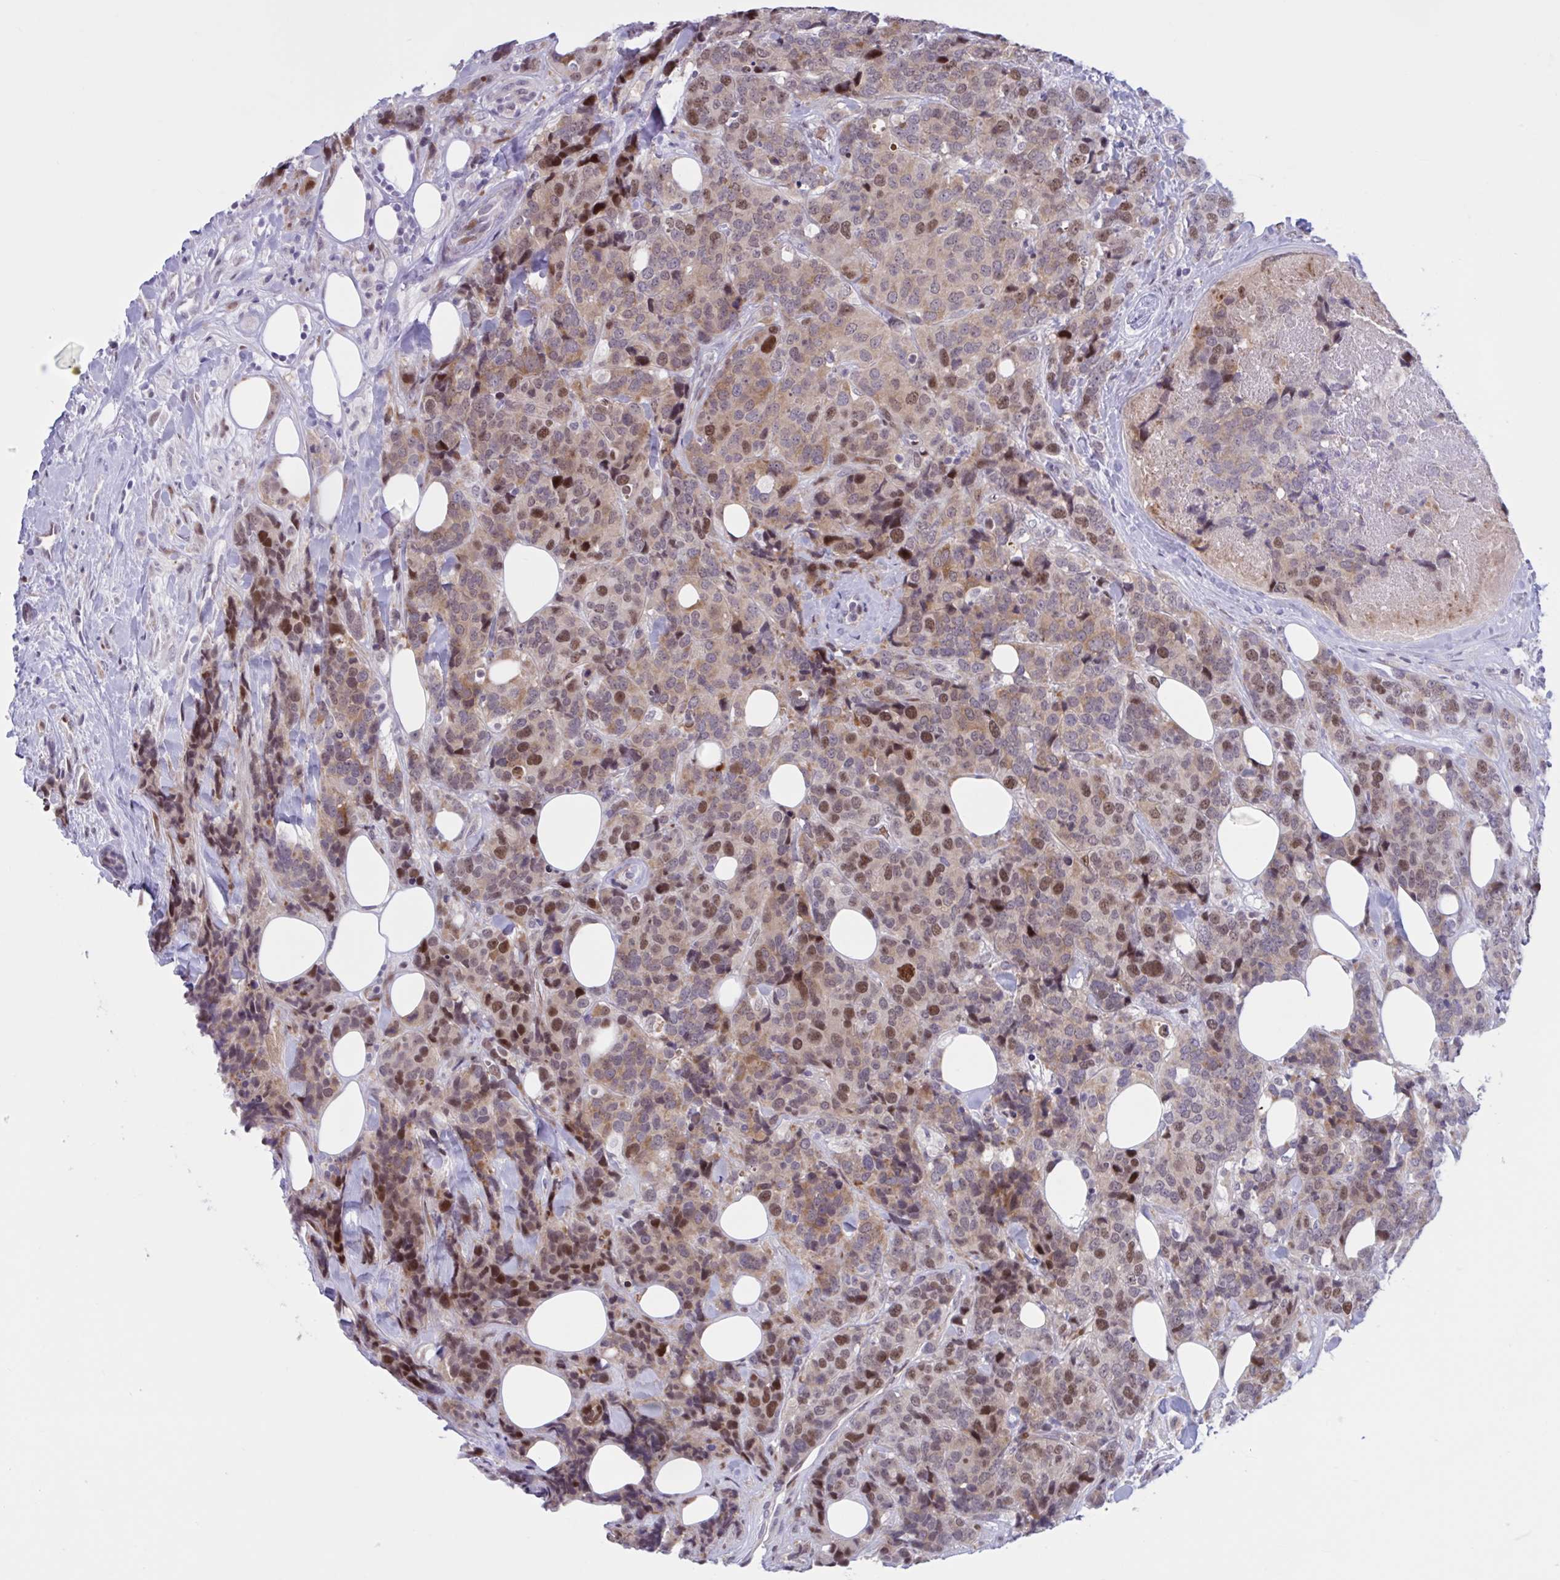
{"staining": {"intensity": "moderate", "quantity": ">75%", "location": "cytoplasmic/membranous,nuclear"}, "tissue": "breast cancer", "cell_type": "Tumor cells", "image_type": "cancer", "snomed": [{"axis": "morphology", "description": "Lobular carcinoma"}, {"axis": "topography", "description": "Breast"}], "caption": "About >75% of tumor cells in human breast cancer display moderate cytoplasmic/membranous and nuclear protein expression as visualized by brown immunohistochemical staining.", "gene": "RBL1", "patient": {"sex": "female", "age": 59}}